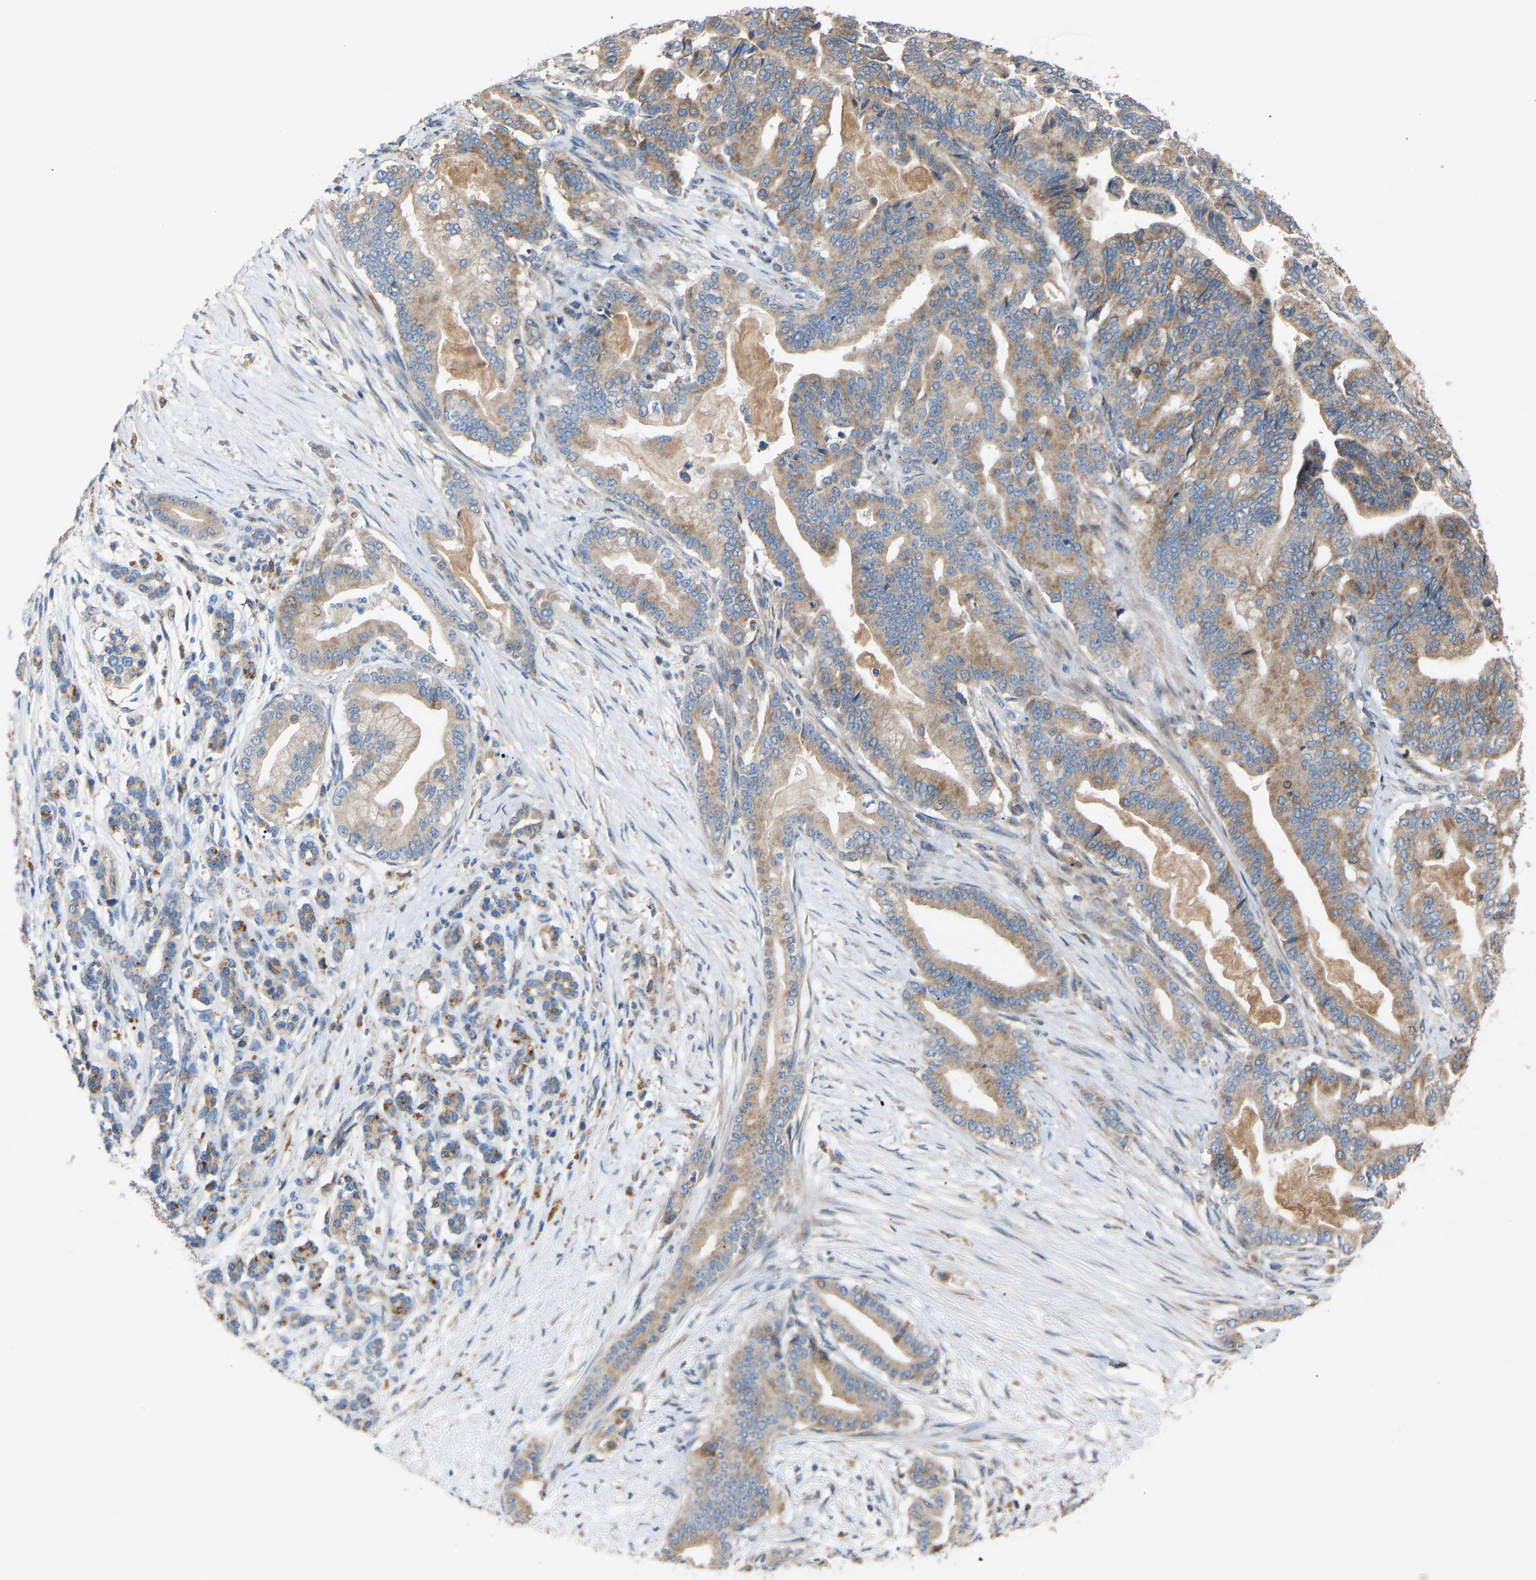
{"staining": {"intensity": "moderate", "quantity": ">75%", "location": "cytoplasmic/membranous"}, "tissue": "pancreatic cancer", "cell_type": "Tumor cells", "image_type": "cancer", "snomed": [{"axis": "morphology", "description": "Normal tissue, NOS"}, {"axis": "morphology", "description": "Adenocarcinoma, NOS"}, {"axis": "topography", "description": "Pancreas"}], "caption": "Approximately >75% of tumor cells in pancreatic adenocarcinoma exhibit moderate cytoplasmic/membranous protein staining as visualized by brown immunohistochemical staining.", "gene": "RGP1", "patient": {"sex": "male", "age": 63}}